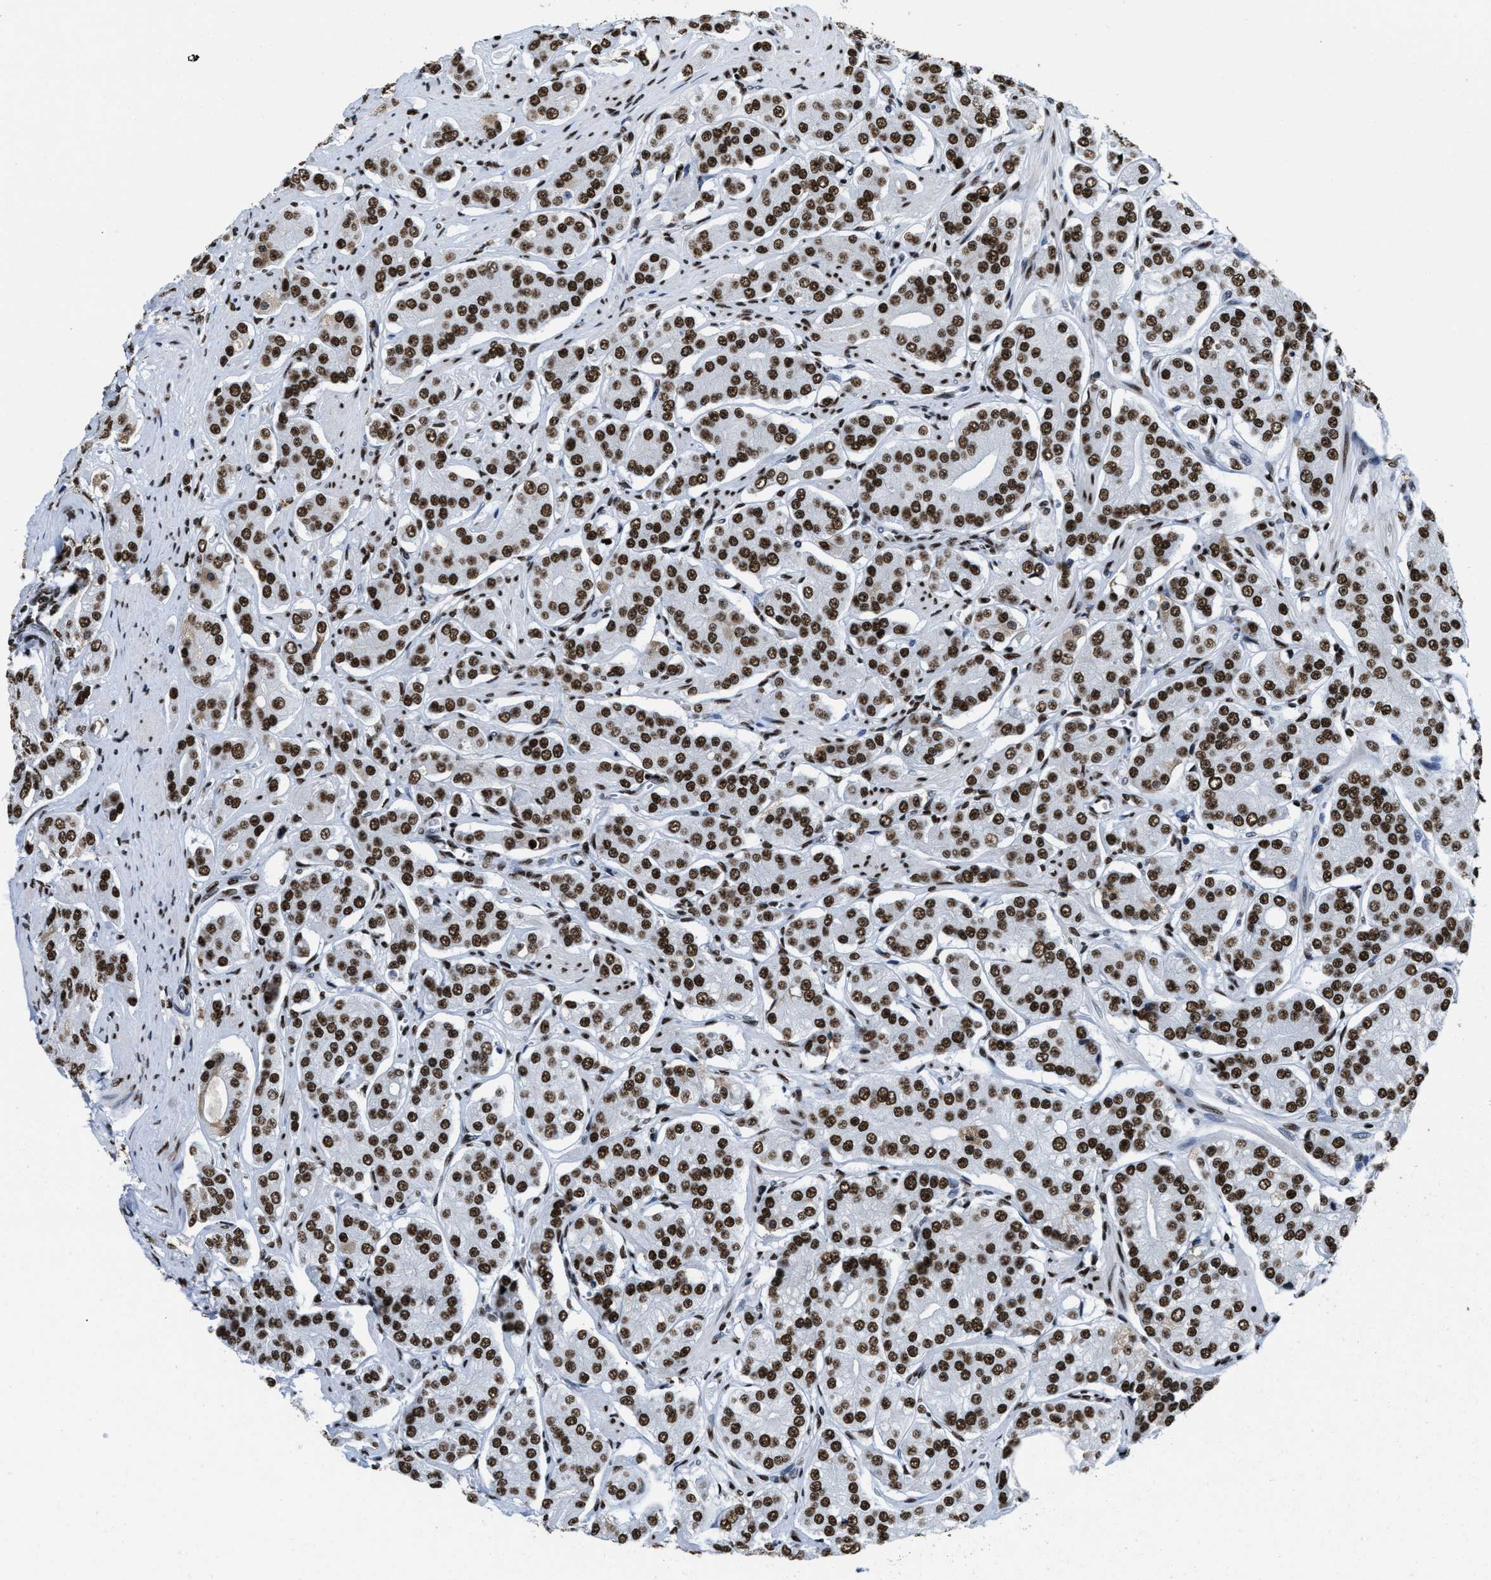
{"staining": {"intensity": "strong", "quantity": ">75%", "location": "nuclear"}, "tissue": "prostate cancer", "cell_type": "Tumor cells", "image_type": "cancer", "snomed": [{"axis": "morphology", "description": "Adenocarcinoma, Low grade"}, {"axis": "topography", "description": "Prostate"}], "caption": "An immunohistochemistry photomicrograph of neoplastic tissue is shown. Protein staining in brown shows strong nuclear positivity in prostate cancer within tumor cells. The staining is performed using DAB brown chromogen to label protein expression. The nuclei are counter-stained blue using hematoxylin.", "gene": "SMARCC2", "patient": {"sex": "male", "age": 69}}